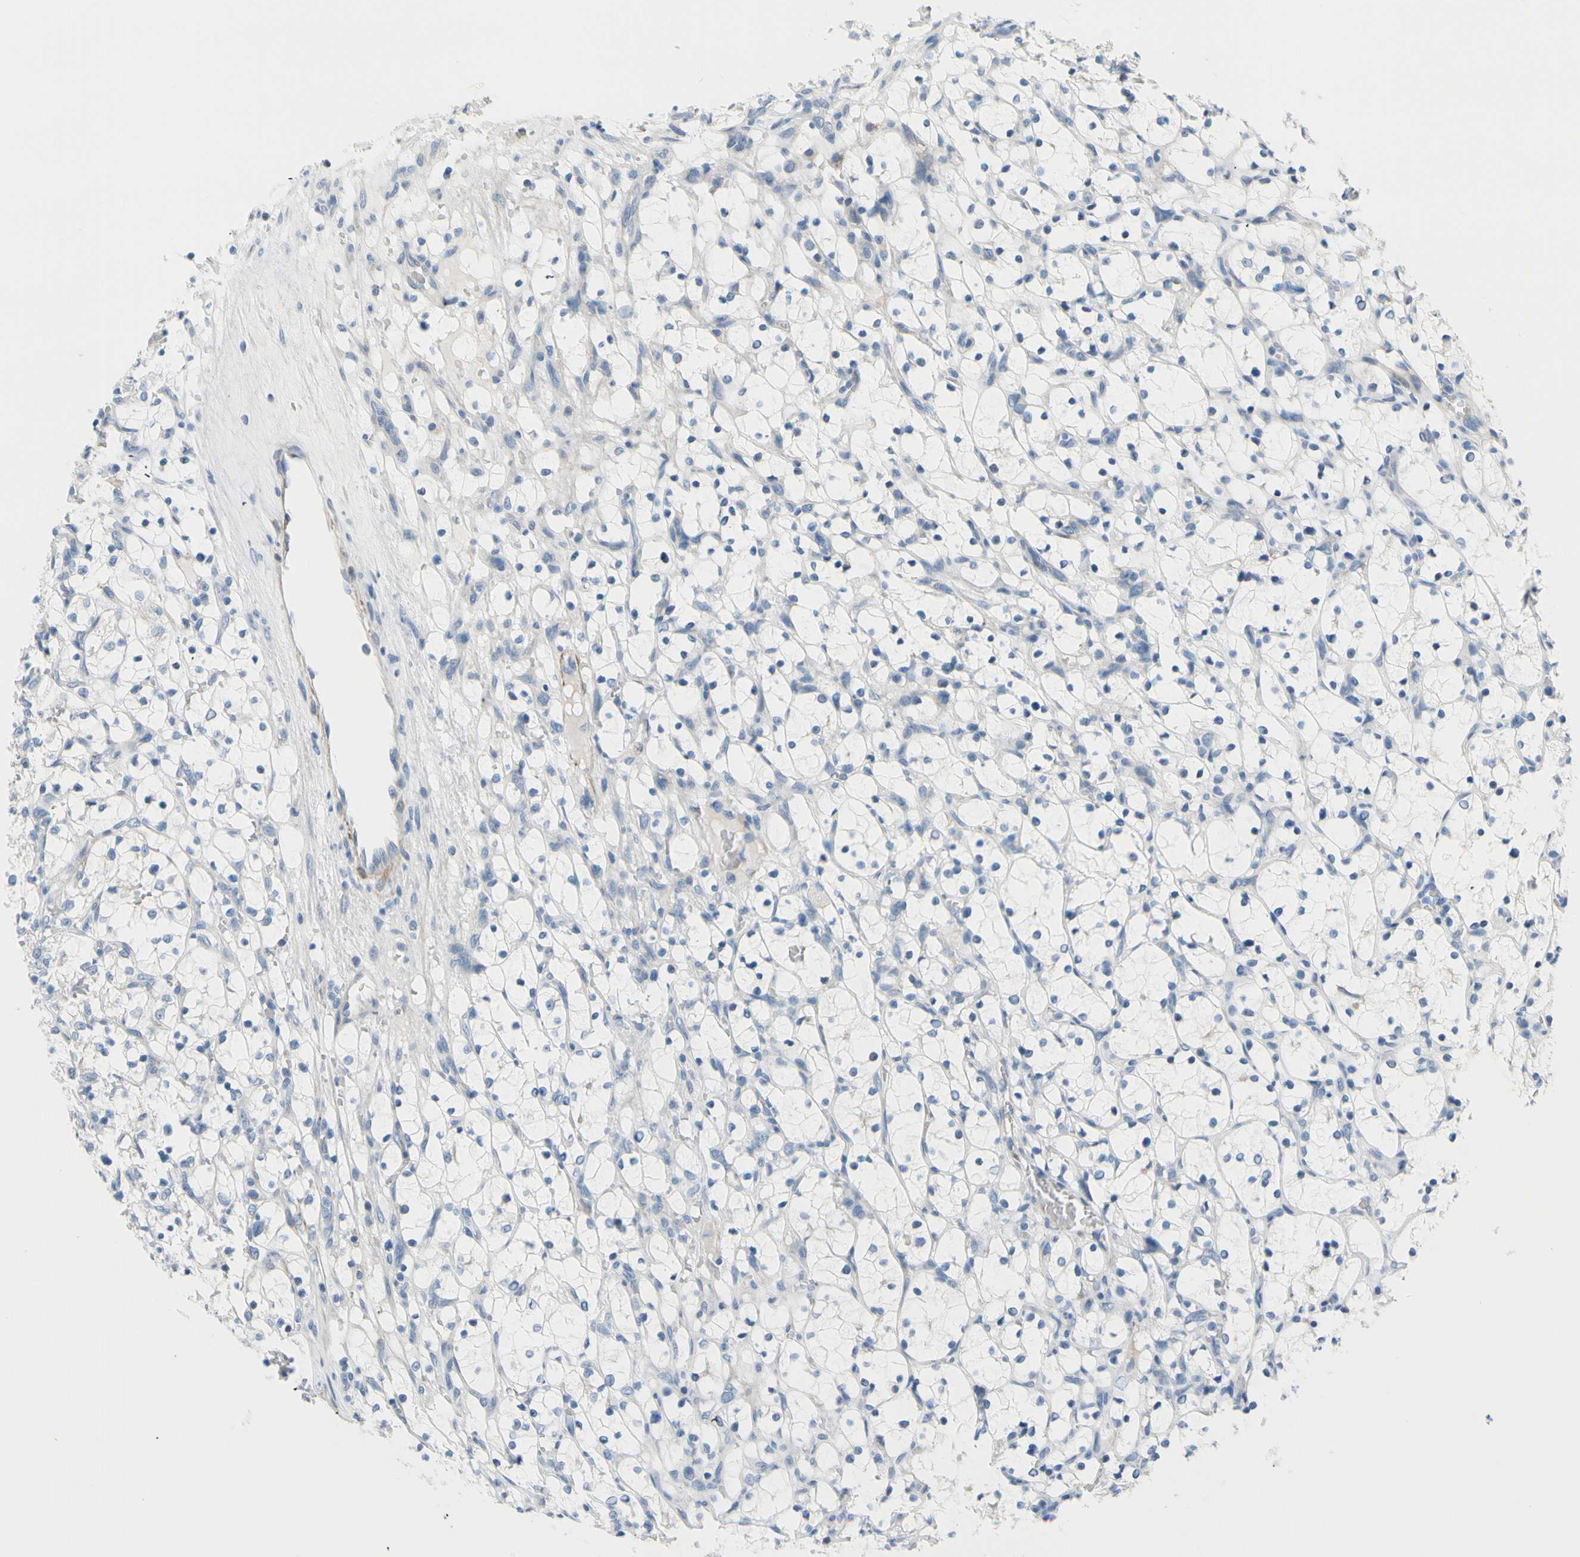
{"staining": {"intensity": "negative", "quantity": "none", "location": "none"}, "tissue": "renal cancer", "cell_type": "Tumor cells", "image_type": "cancer", "snomed": [{"axis": "morphology", "description": "Adenocarcinoma, NOS"}, {"axis": "topography", "description": "Kidney"}], "caption": "Human renal adenocarcinoma stained for a protein using IHC exhibits no staining in tumor cells.", "gene": "FCER2", "patient": {"sex": "female", "age": 69}}